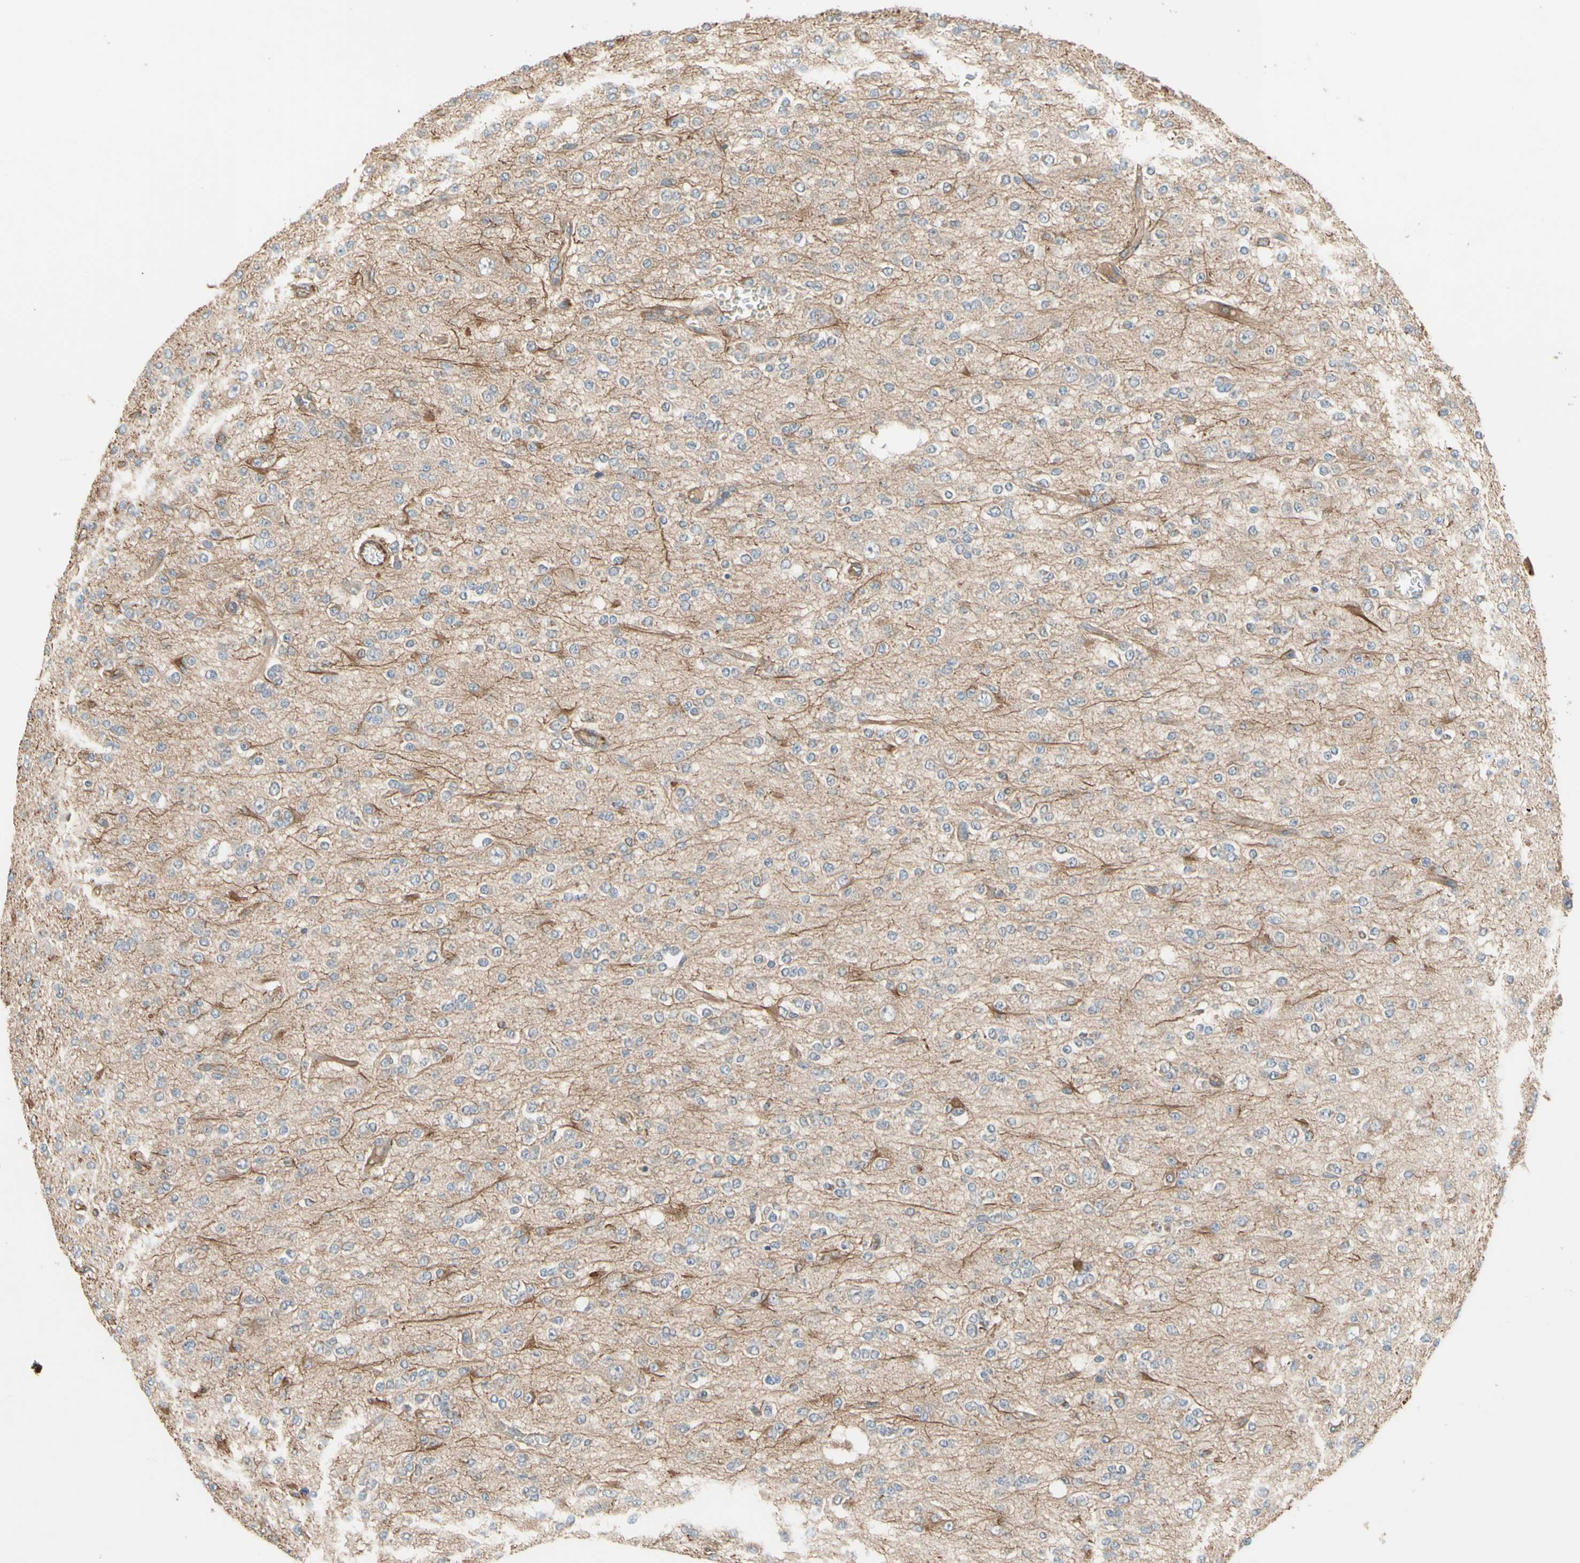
{"staining": {"intensity": "weak", "quantity": "<25%", "location": "cytoplasmic/membranous"}, "tissue": "glioma", "cell_type": "Tumor cells", "image_type": "cancer", "snomed": [{"axis": "morphology", "description": "Glioma, malignant, Low grade"}, {"axis": "topography", "description": "Brain"}], "caption": "Protein analysis of glioma demonstrates no significant positivity in tumor cells.", "gene": "TRAF2", "patient": {"sex": "male", "age": 38}}